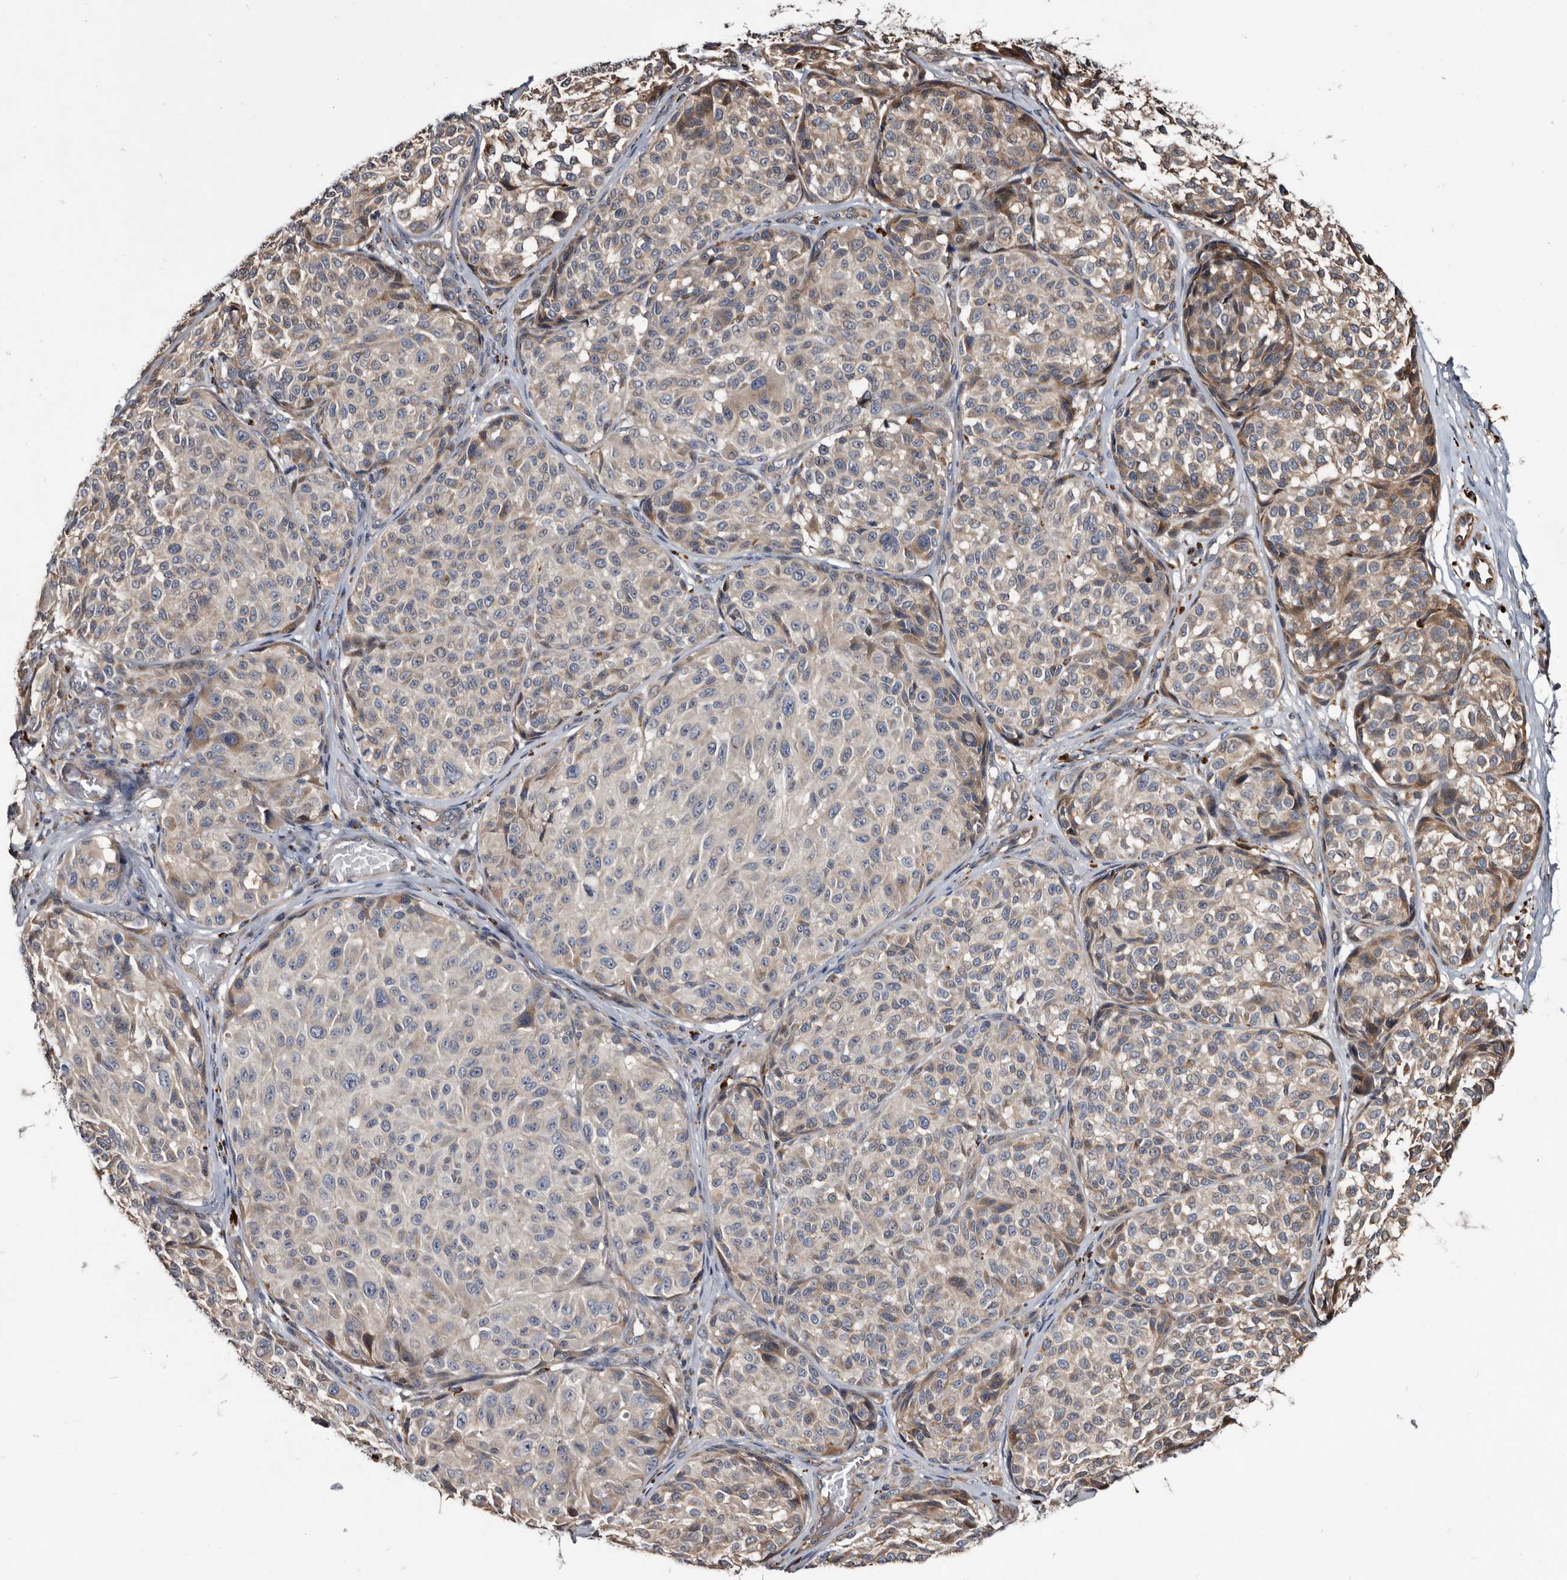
{"staining": {"intensity": "moderate", "quantity": "<25%", "location": "cytoplasmic/membranous"}, "tissue": "melanoma", "cell_type": "Tumor cells", "image_type": "cancer", "snomed": [{"axis": "morphology", "description": "Malignant melanoma, NOS"}, {"axis": "topography", "description": "Skin"}], "caption": "Immunohistochemical staining of human malignant melanoma demonstrates low levels of moderate cytoplasmic/membranous staining in approximately <25% of tumor cells.", "gene": "CTSA", "patient": {"sex": "male", "age": 83}}